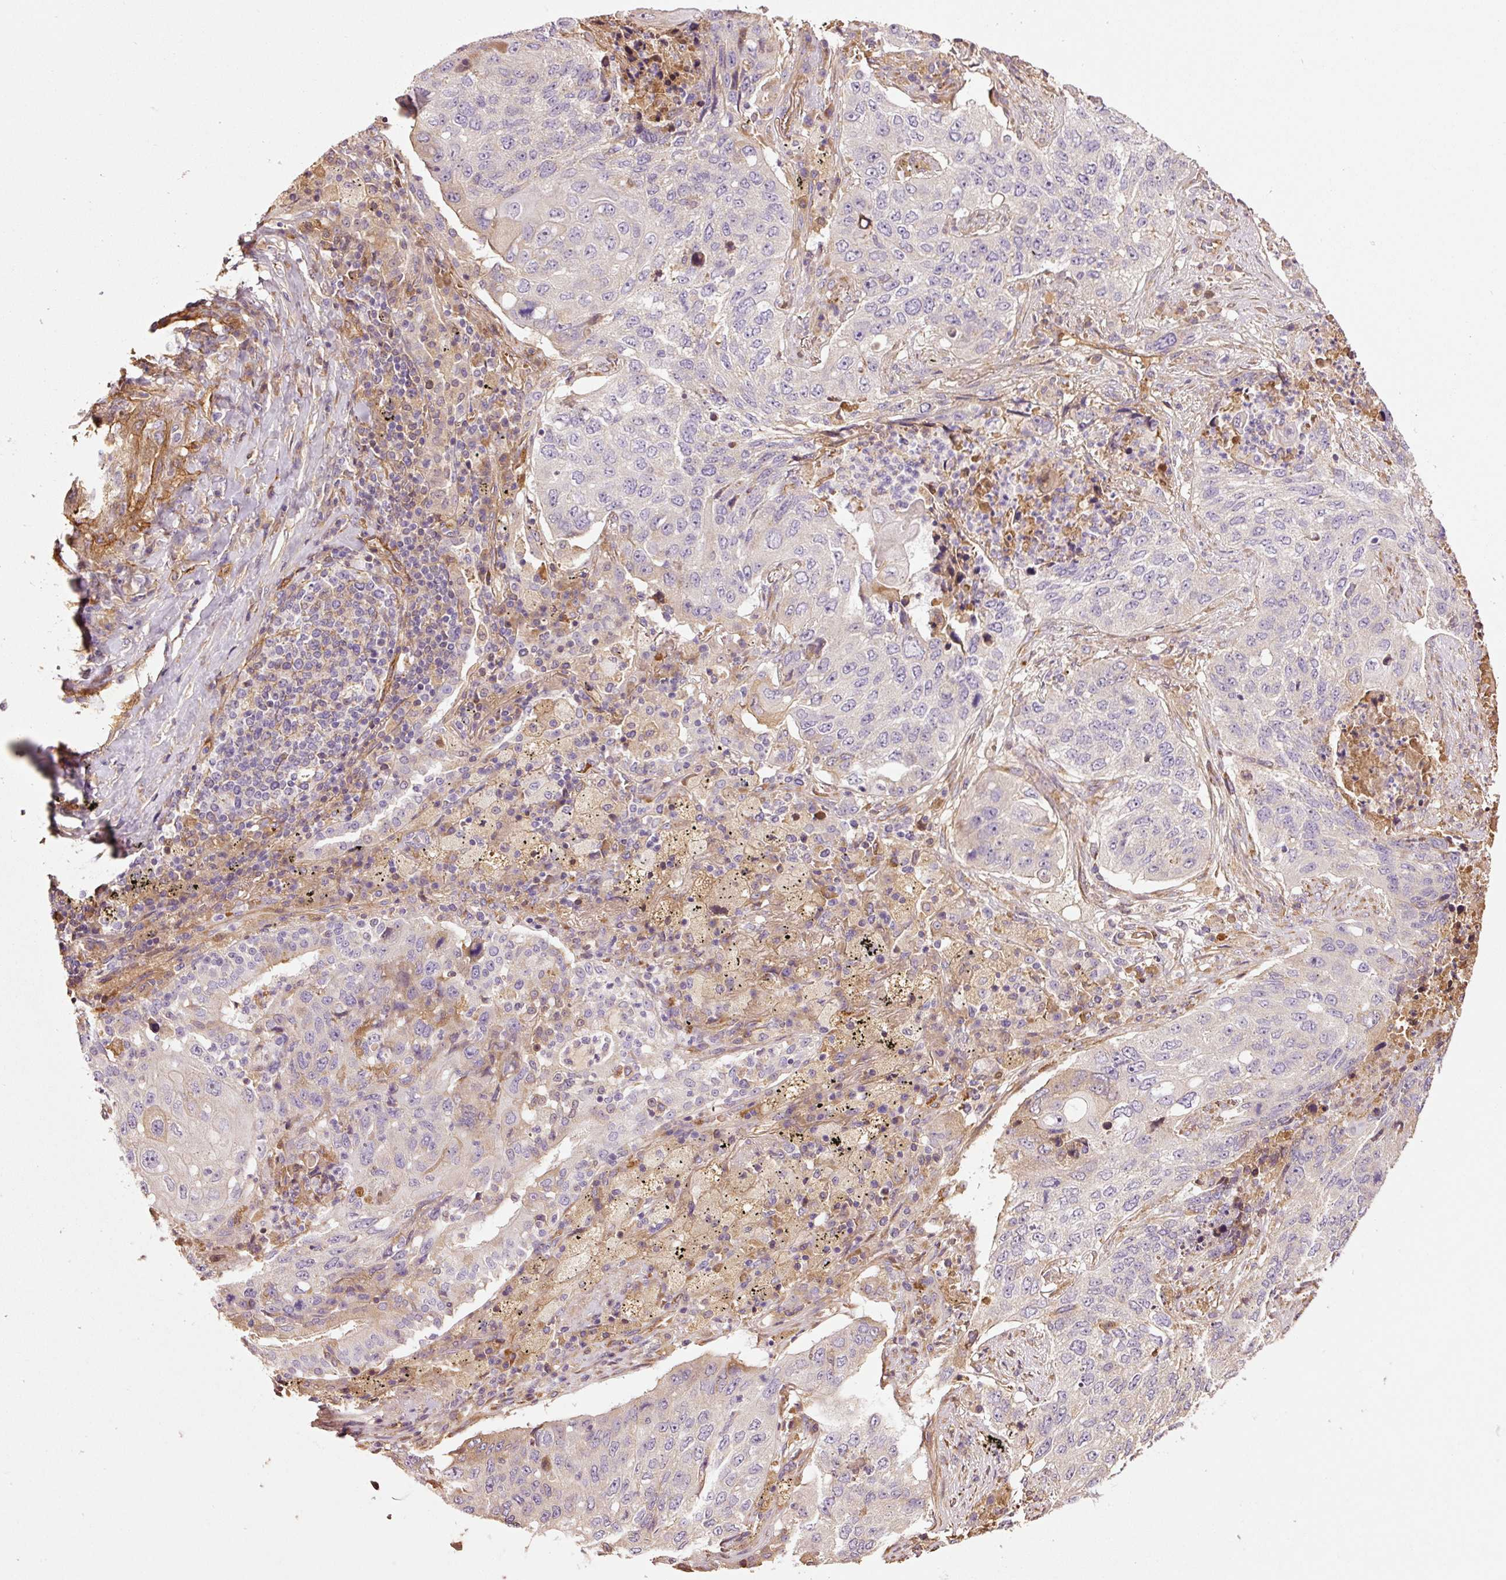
{"staining": {"intensity": "negative", "quantity": "none", "location": "none"}, "tissue": "lung cancer", "cell_type": "Tumor cells", "image_type": "cancer", "snomed": [{"axis": "morphology", "description": "Squamous cell carcinoma, NOS"}, {"axis": "topography", "description": "Lung"}], "caption": "IHC histopathology image of neoplastic tissue: lung cancer (squamous cell carcinoma) stained with DAB (3,3'-diaminobenzidine) demonstrates no significant protein expression in tumor cells.", "gene": "NID2", "patient": {"sex": "female", "age": 63}}